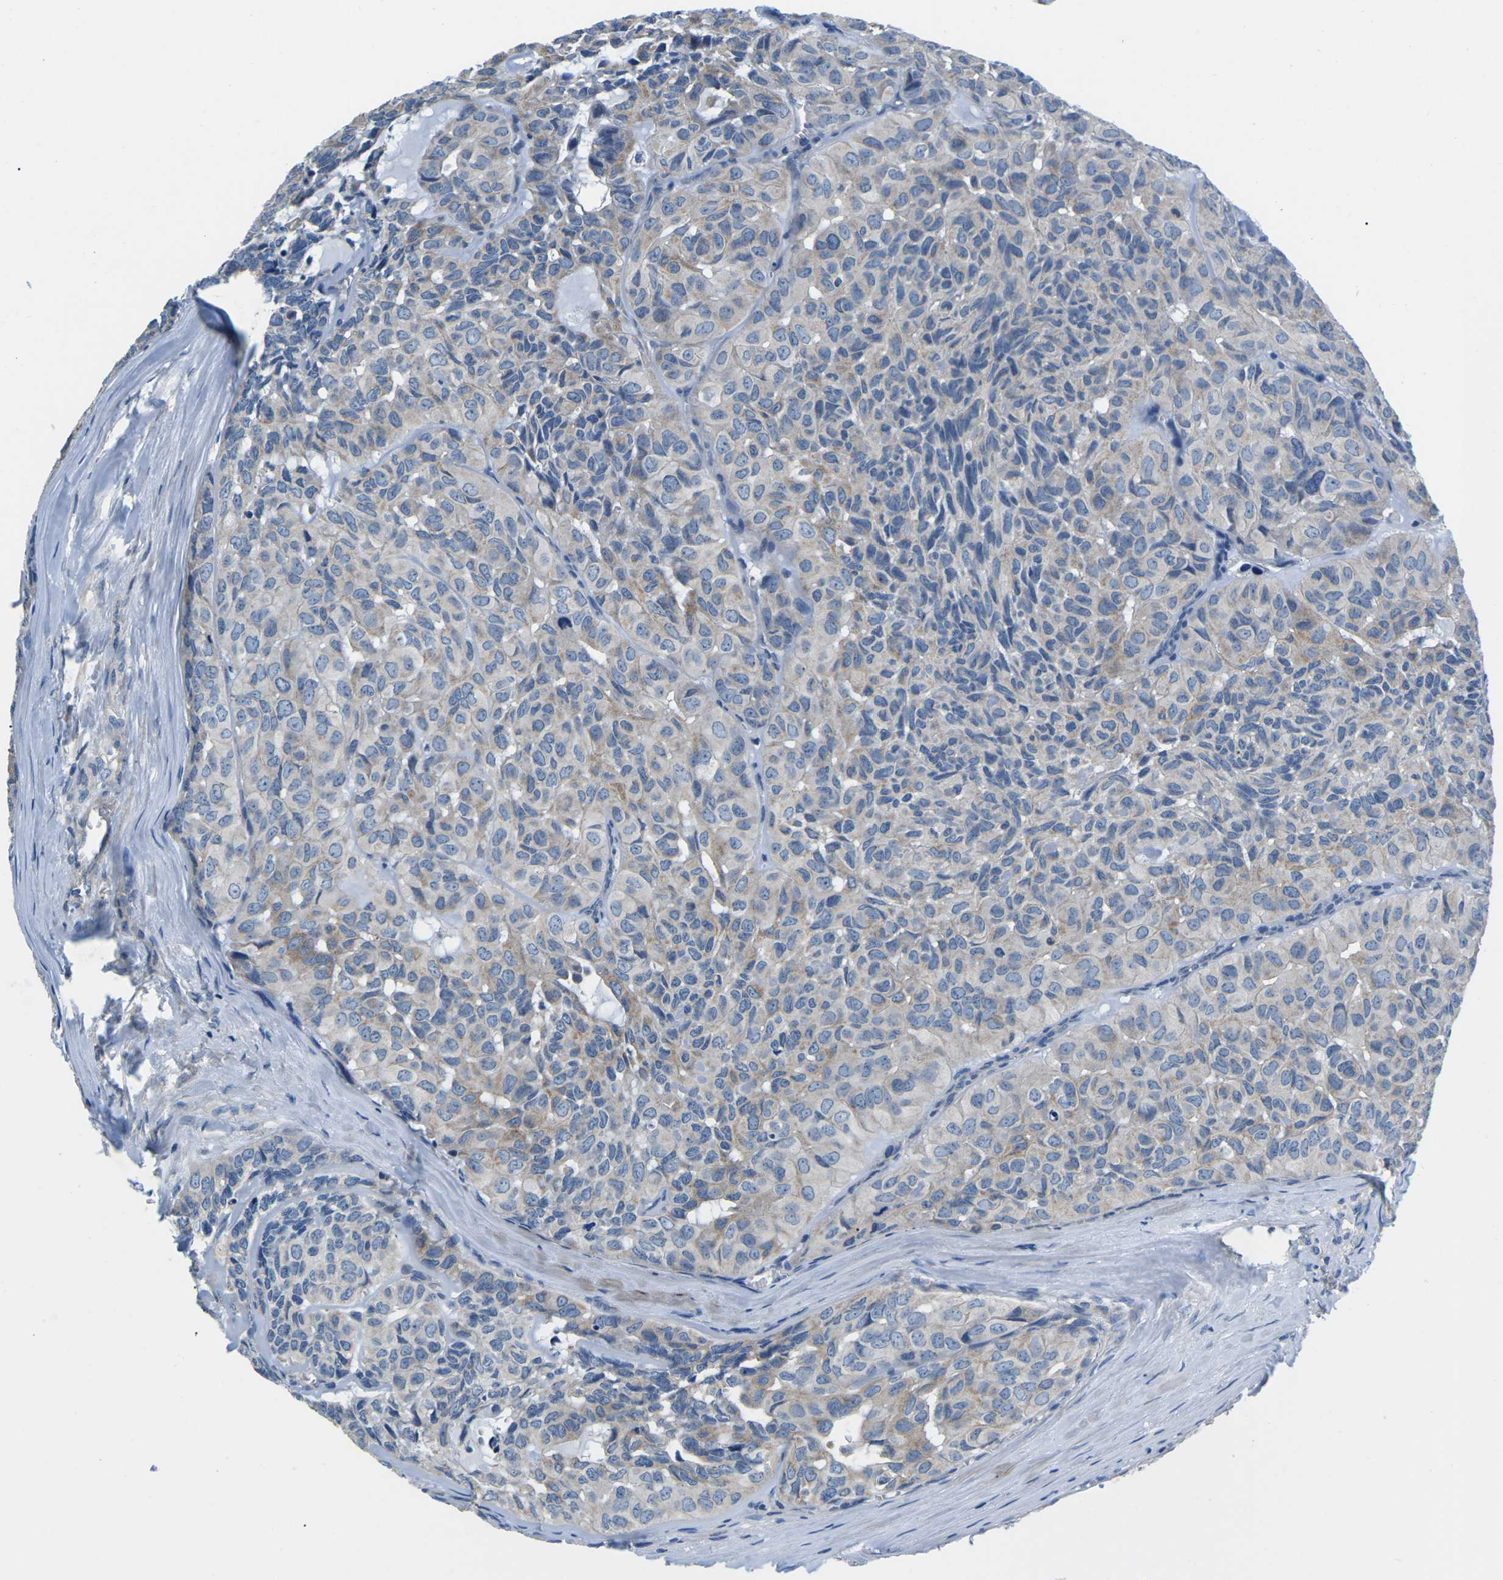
{"staining": {"intensity": "weak", "quantity": "25%-75%", "location": "cytoplasmic/membranous"}, "tissue": "head and neck cancer", "cell_type": "Tumor cells", "image_type": "cancer", "snomed": [{"axis": "morphology", "description": "Adenocarcinoma, NOS"}, {"axis": "topography", "description": "Salivary gland, NOS"}, {"axis": "topography", "description": "Head-Neck"}], "caption": "Head and neck adenocarcinoma was stained to show a protein in brown. There is low levels of weak cytoplasmic/membranous expression in approximately 25%-75% of tumor cells. The protein of interest is shown in brown color, while the nuclei are stained blue.", "gene": "PDCD6IP", "patient": {"sex": "female", "age": 76}}